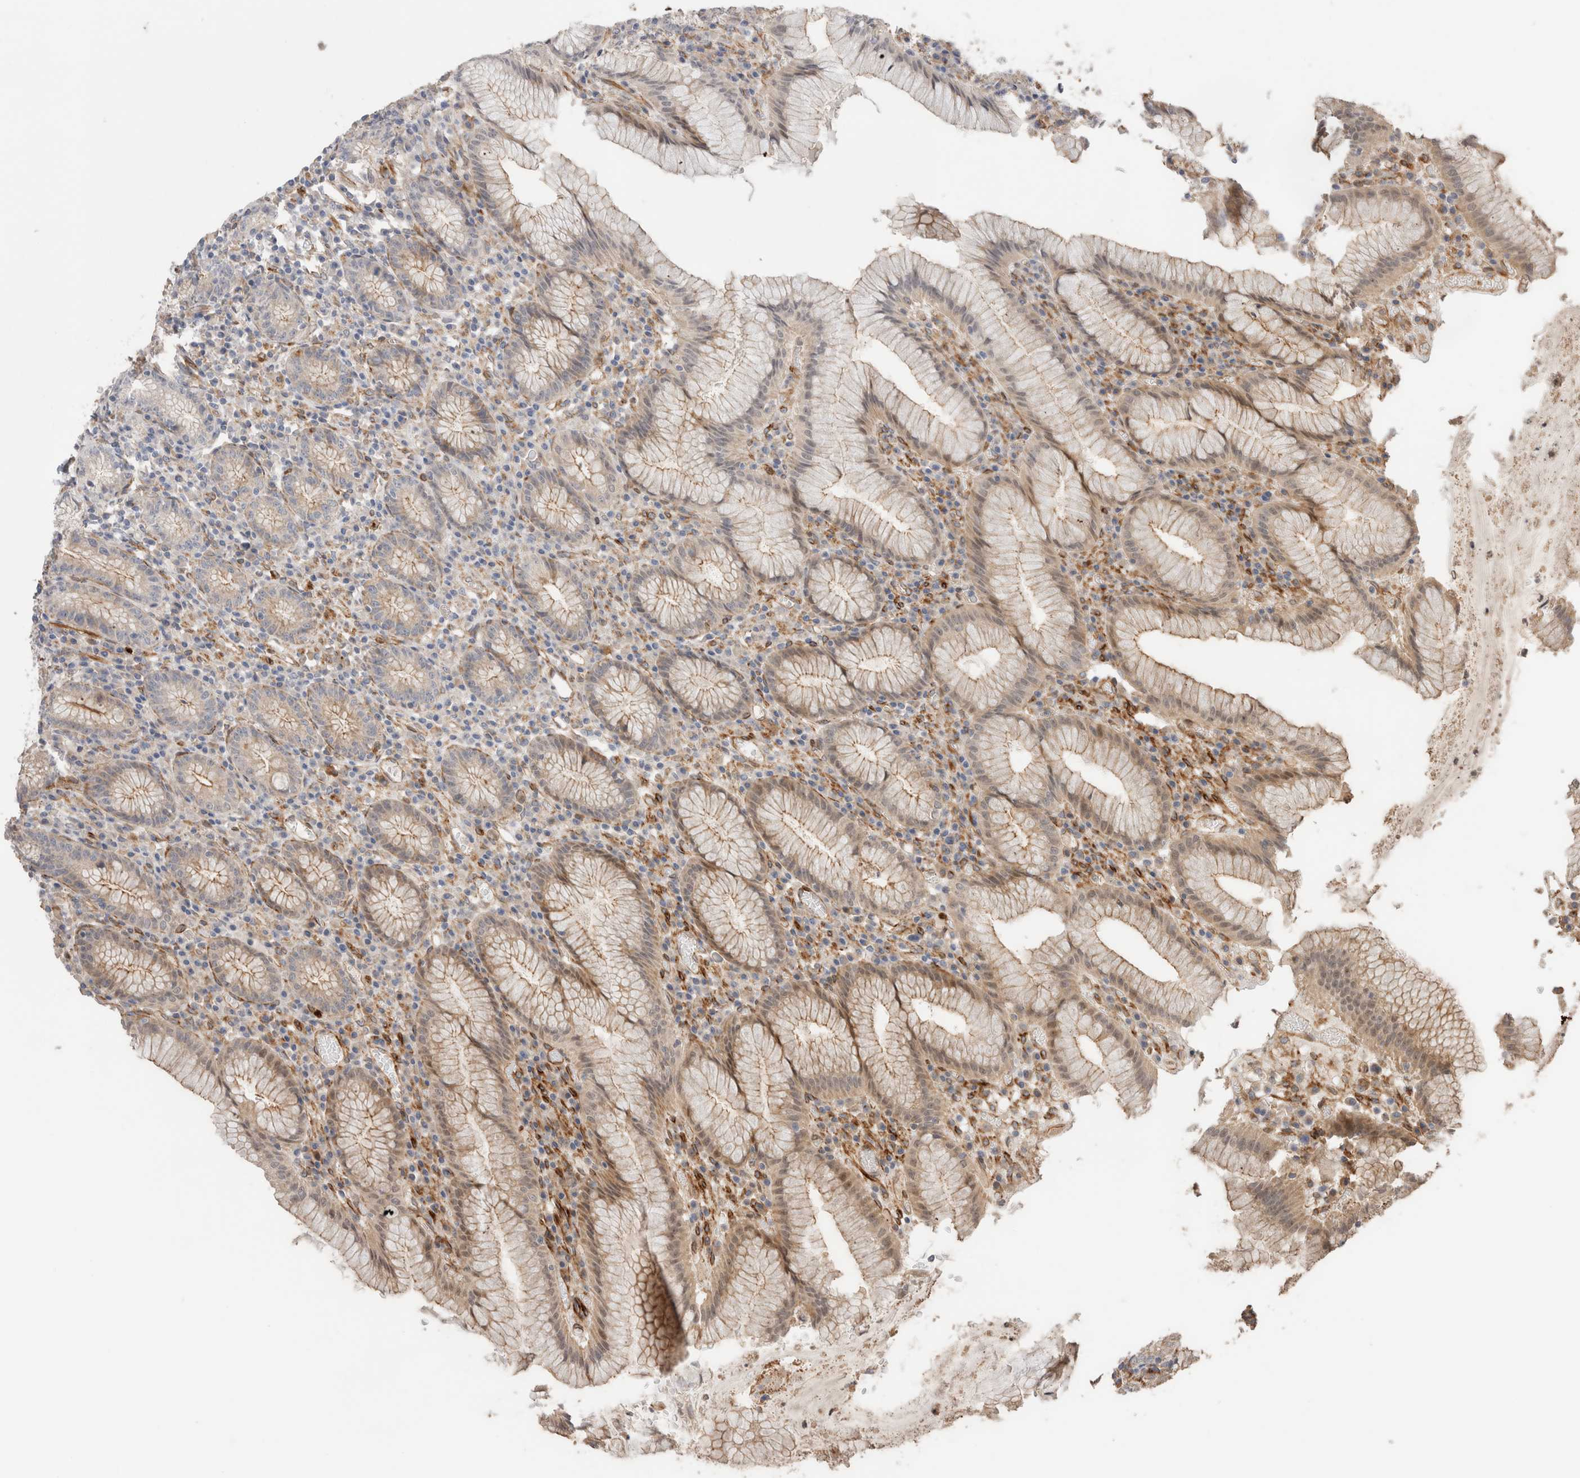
{"staining": {"intensity": "weak", "quantity": "25%-75%", "location": "cytoplasmic/membranous"}, "tissue": "stomach", "cell_type": "Glandular cells", "image_type": "normal", "snomed": [{"axis": "morphology", "description": "Normal tissue, NOS"}, {"axis": "topography", "description": "Stomach"}], "caption": "High-power microscopy captured an immunohistochemistry photomicrograph of unremarkable stomach, revealing weak cytoplasmic/membranous expression in approximately 25%-75% of glandular cells.", "gene": "RAB32", "patient": {"sex": "male", "age": 55}}